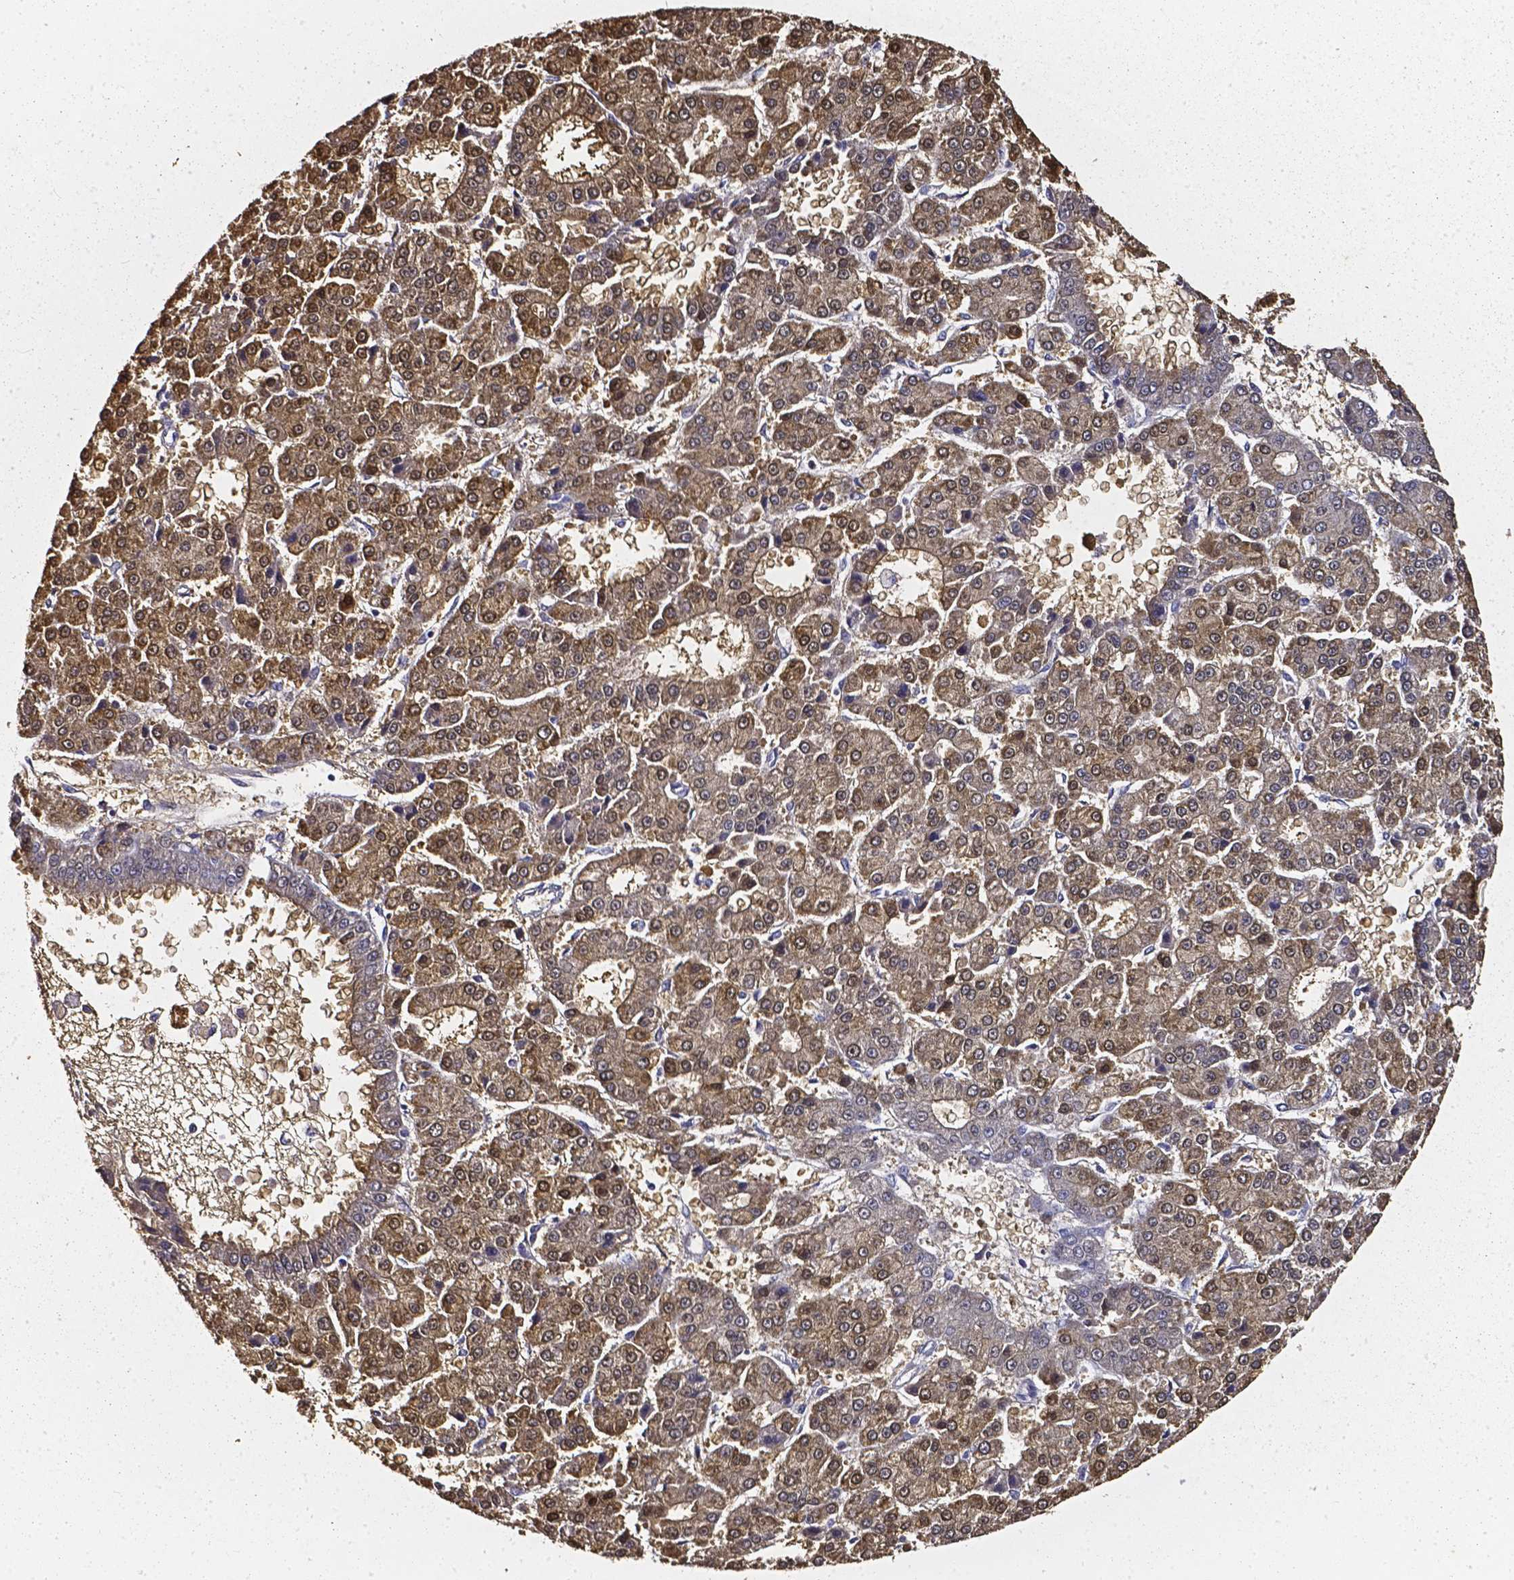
{"staining": {"intensity": "moderate", "quantity": ">75%", "location": "cytoplasmic/membranous,nuclear"}, "tissue": "liver cancer", "cell_type": "Tumor cells", "image_type": "cancer", "snomed": [{"axis": "morphology", "description": "Carcinoma, Hepatocellular, NOS"}, {"axis": "topography", "description": "Liver"}], "caption": "Liver cancer stained with DAB (3,3'-diaminobenzidine) immunohistochemistry (IHC) reveals medium levels of moderate cytoplasmic/membranous and nuclear positivity in approximately >75% of tumor cells. The staining was performed using DAB (3,3'-diaminobenzidine), with brown indicating positive protein expression. Nuclei are stained blue with hematoxylin.", "gene": "AKR1B10", "patient": {"sex": "male", "age": 70}}